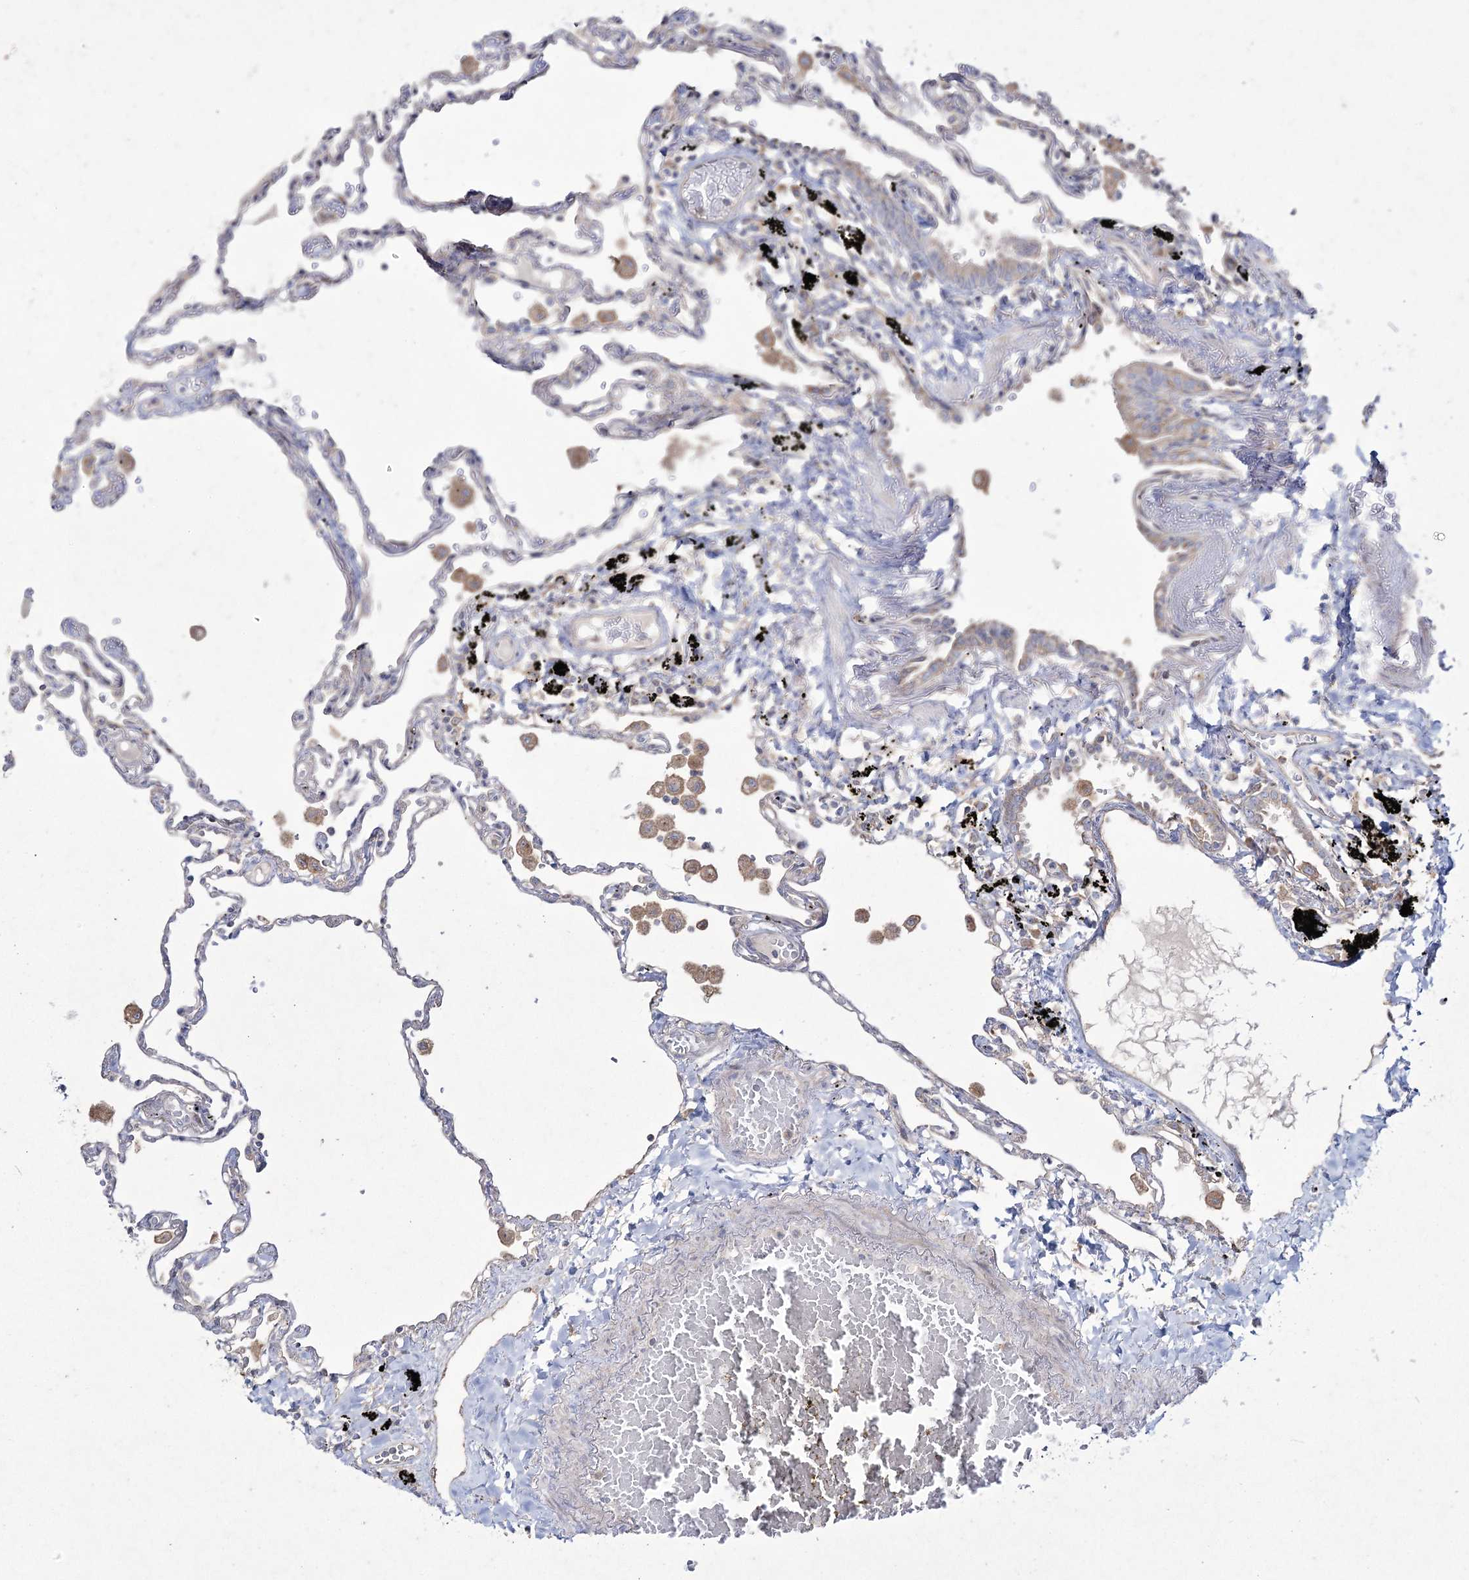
{"staining": {"intensity": "negative", "quantity": "none", "location": "none"}, "tissue": "lung", "cell_type": "Alveolar cells", "image_type": "normal", "snomed": [{"axis": "morphology", "description": "Normal tissue, NOS"}, {"axis": "topography", "description": "Lung"}], "caption": "Immunohistochemistry image of benign lung: lung stained with DAB exhibits no significant protein positivity in alveolar cells. (Stains: DAB (3,3'-diaminobenzidine) IHC with hematoxylin counter stain, Microscopy: brightfield microscopy at high magnification).", "gene": "SH3TC1", "patient": {"sex": "female", "age": 67}}